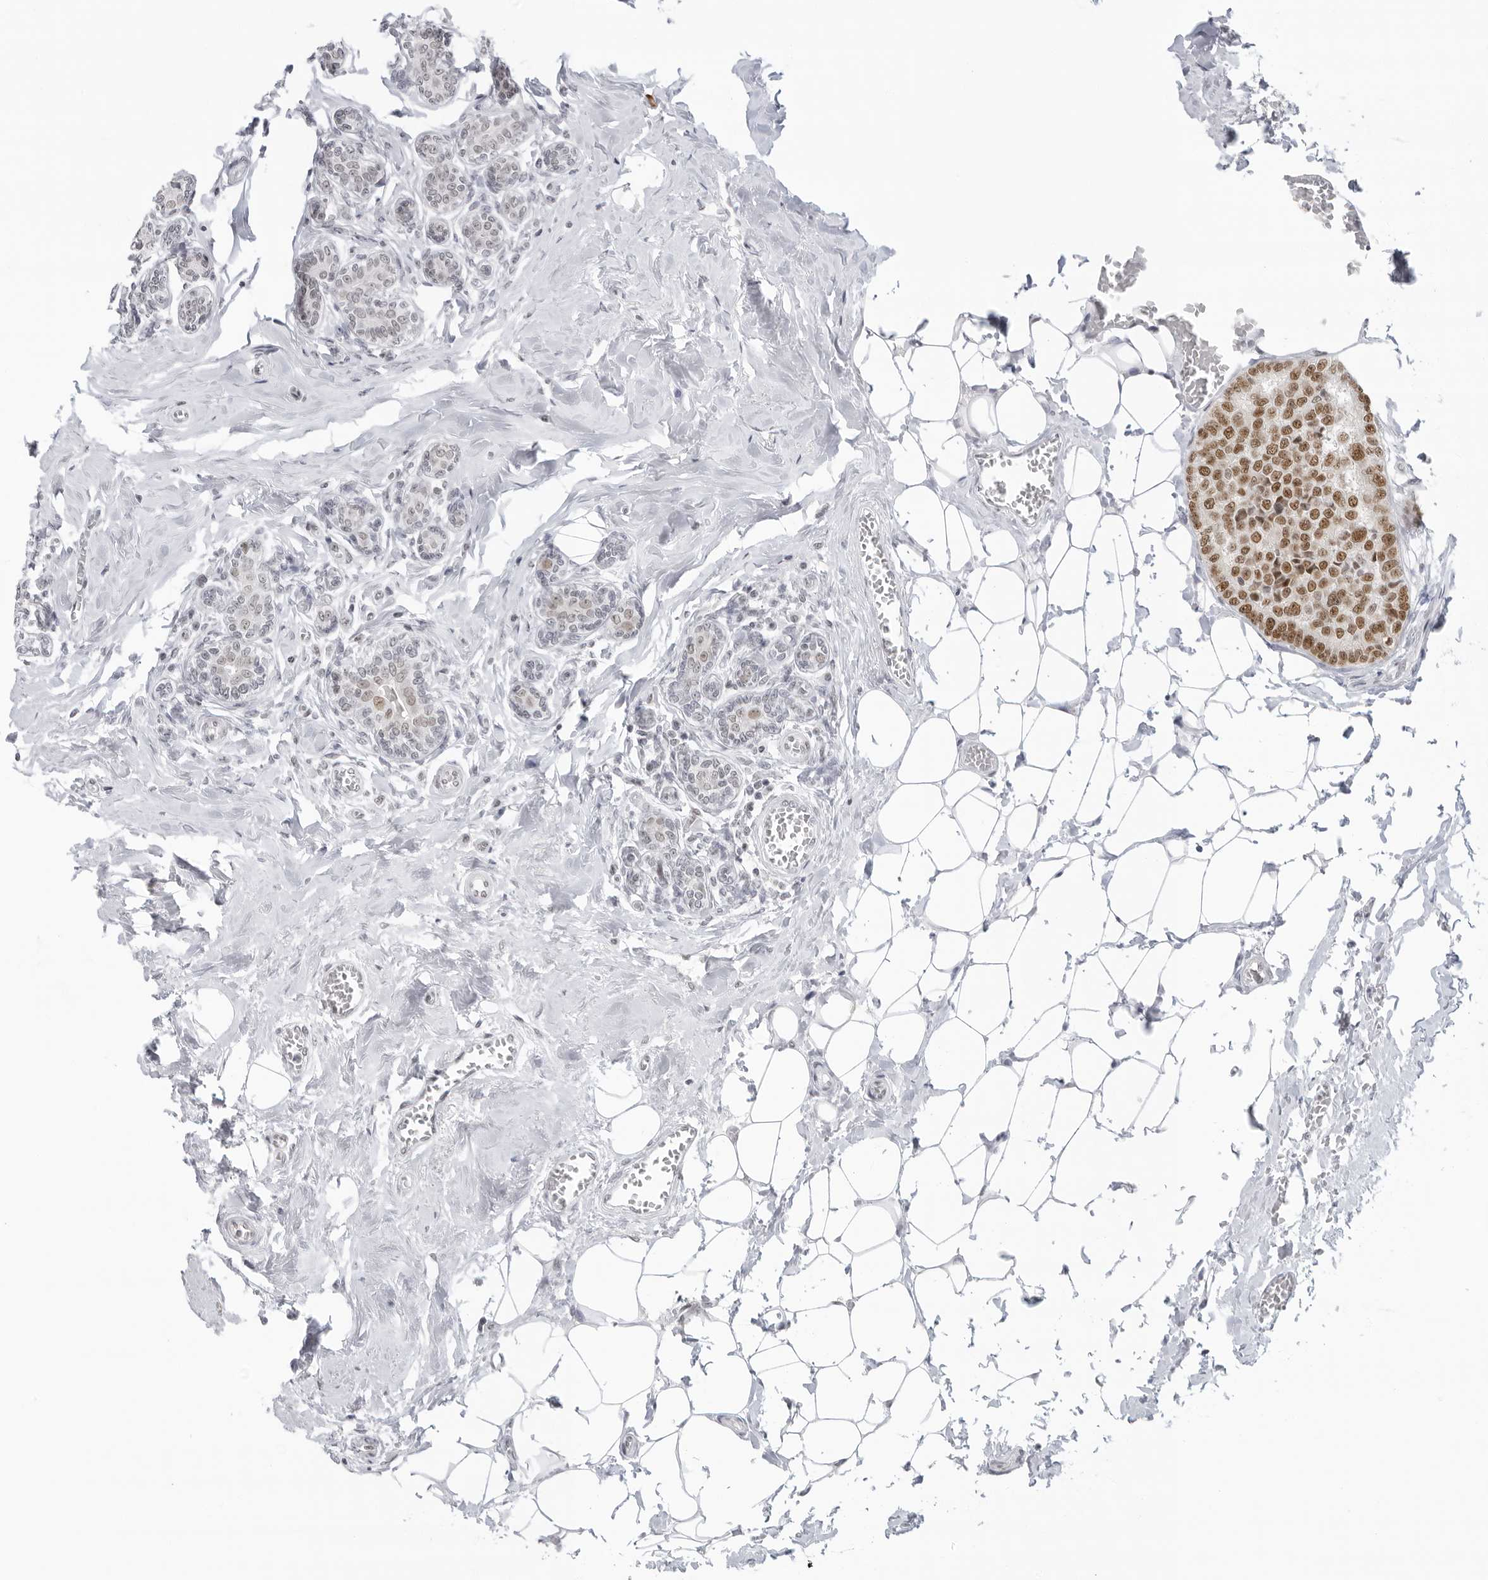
{"staining": {"intensity": "moderate", "quantity": ">75%", "location": "nuclear"}, "tissue": "breast cancer", "cell_type": "Tumor cells", "image_type": "cancer", "snomed": [{"axis": "morphology", "description": "Normal tissue, NOS"}, {"axis": "morphology", "description": "Duct carcinoma"}, {"axis": "topography", "description": "Breast"}], "caption": "Infiltrating ductal carcinoma (breast) stained with DAB IHC displays medium levels of moderate nuclear positivity in approximately >75% of tumor cells.", "gene": "FOXK2", "patient": {"sex": "female", "age": 43}}